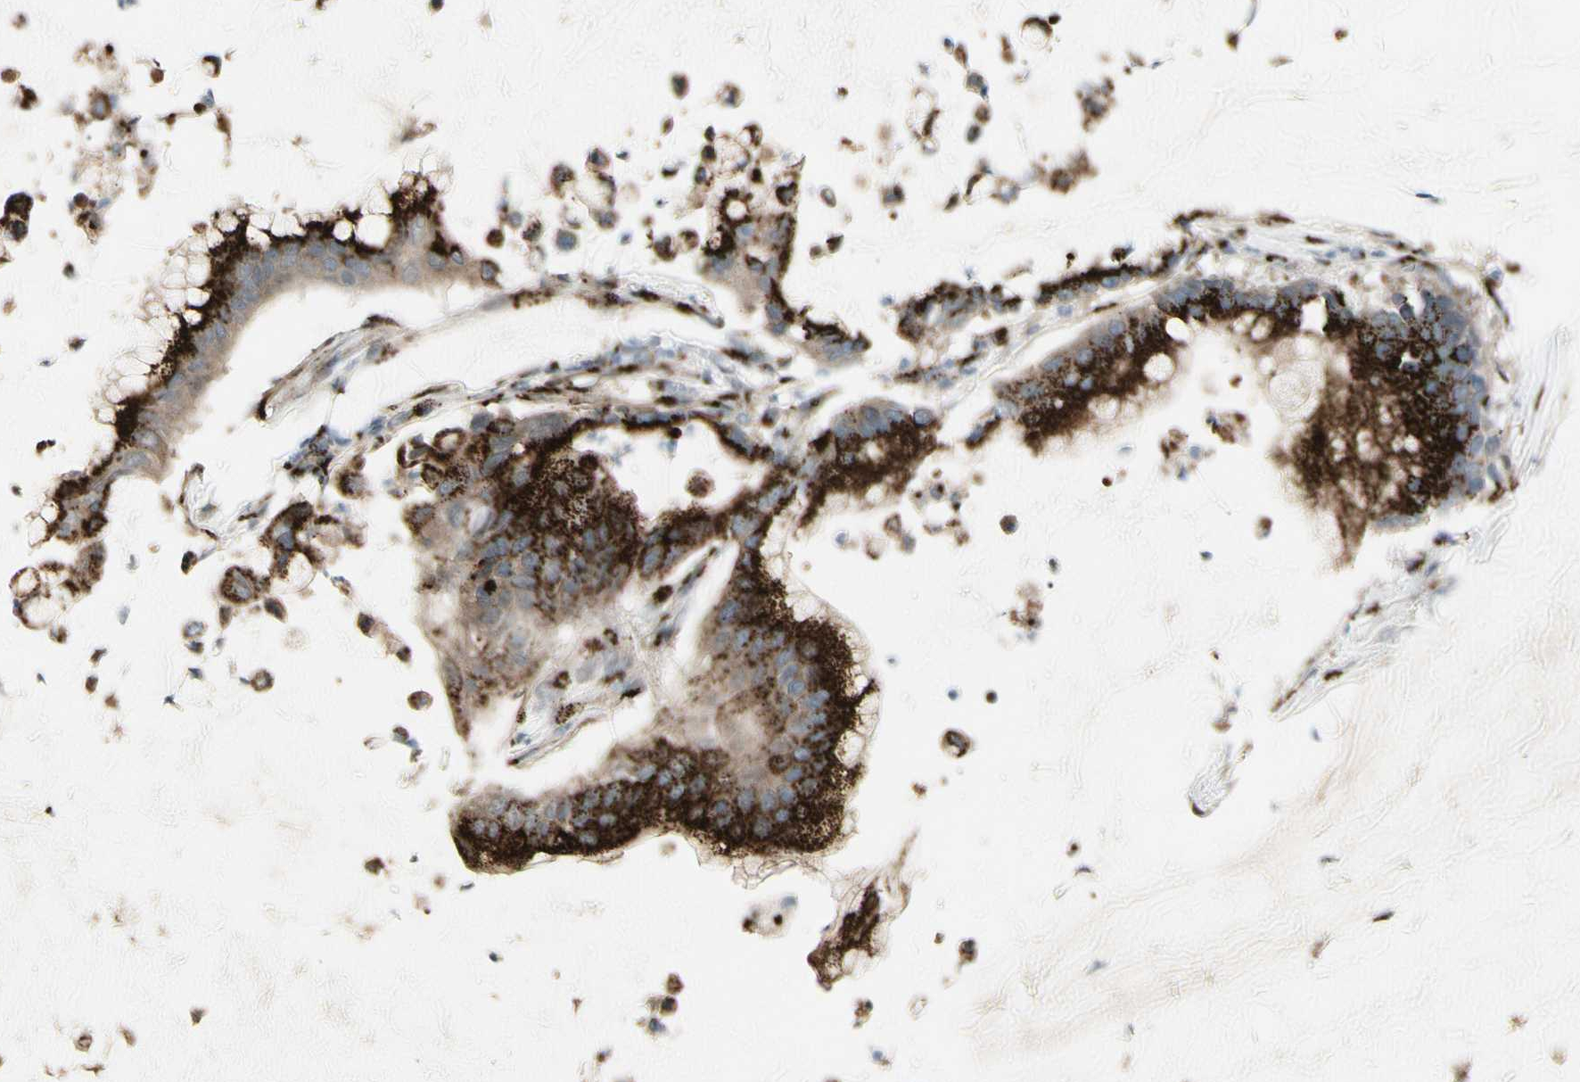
{"staining": {"intensity": "strong", "quantity": ">75%", "location": "cytoplasmic/membranous"}, "tissue": "pancreatic cancer", "cell_type": "Tumor cells", "image_type": "cancer", "snomed": [{"axis": "morphology", "description": "Adenocarcinoma, NOS"}, {"axis": "topography", "description": "Pancreas"}], "caption": "Brown immunohistochemical staining in human pancreatic cancer shows strong cytoplasmic/membranous expression in about >75% of tumor cells.", "gene": "BPNT2", "patient": {"sex": "male", "age": 41}}